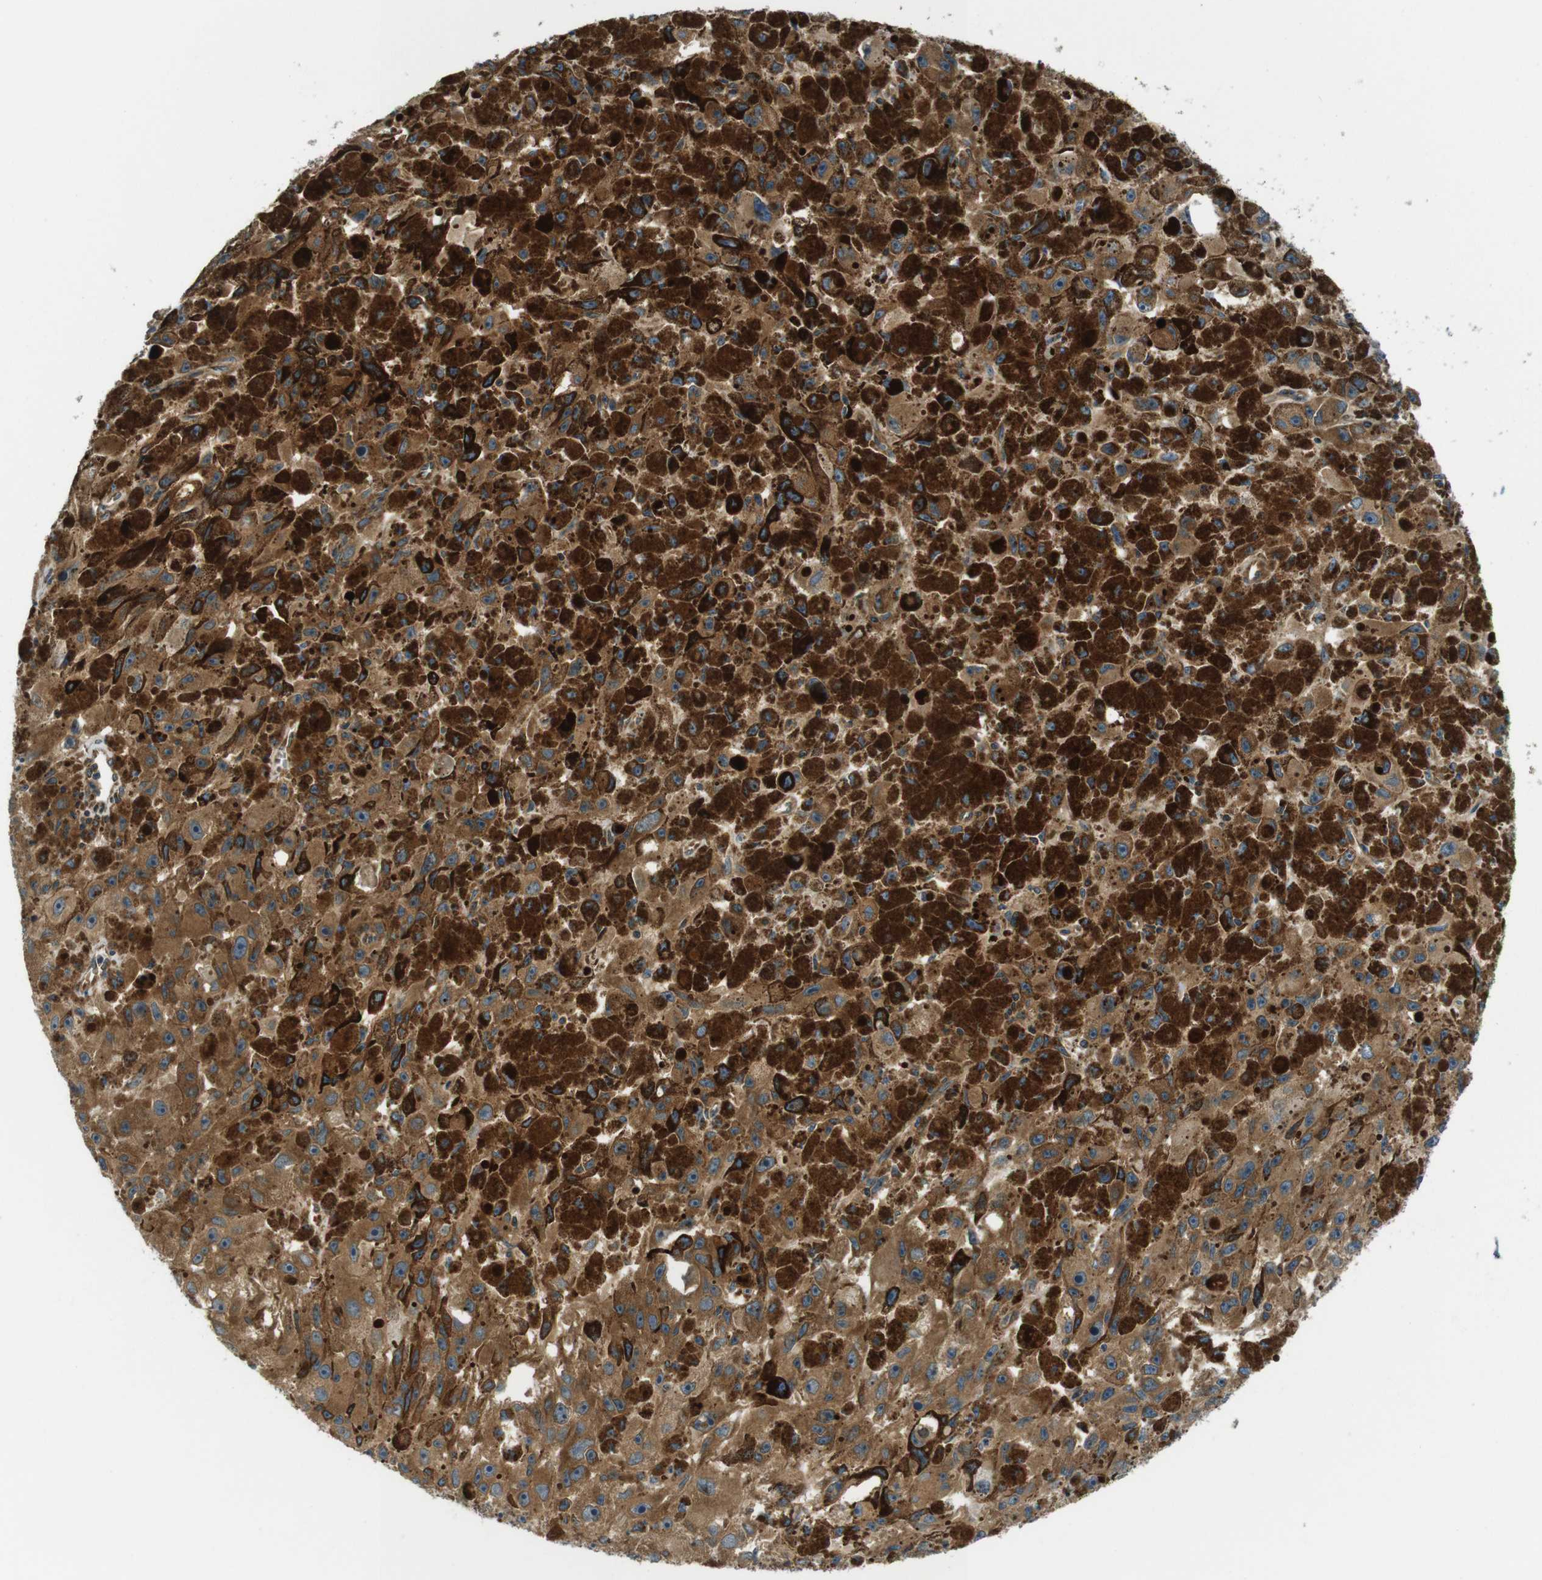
{"staining": {"intensity": "moderate", "quantity": ">75%", "location": "cytoplasmic/membranous"}, "tissue": "melanoma", "cell_type": "Tumor cells", "image_type": "cancer", "snomed": [{"axis": "morphology", "description": "Malignant melanoma, NOS"}, {"axis": "topography", "description": "Skin"}], "caption": "The image reveals immunohistochemical staining of malignant melanoma. There is moderate cytoplasmic/membranous positivity is identified in approximately >75% of tumor cells. The protein is shown in brown color, while the nuclei are stained blue.", "gene": "TSC1", "patient": {"sex": "female", "age": 104}}